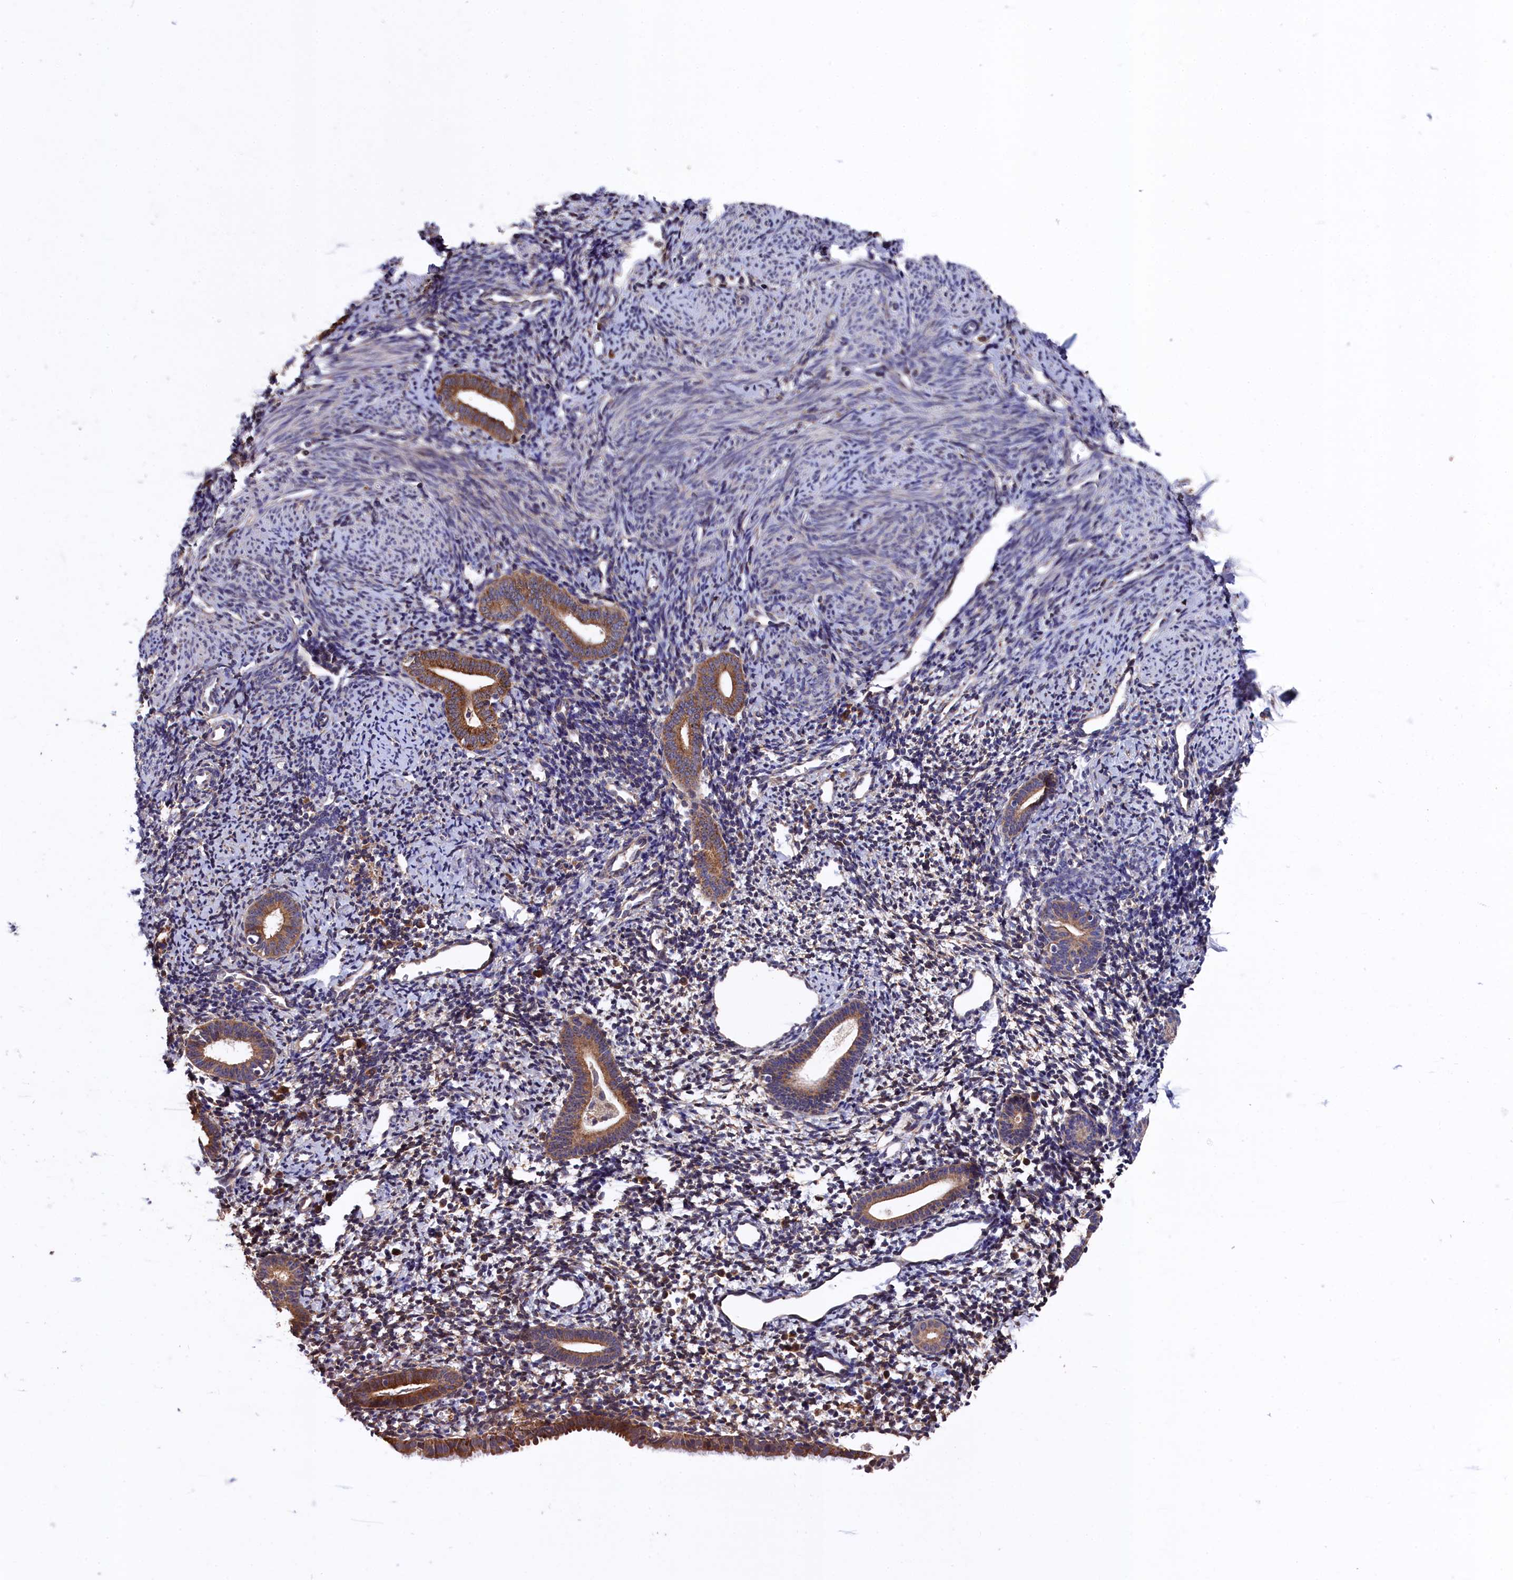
{"staining": {"intensity": "moderate", "quantity": "25%-75%", "location": "cytoplasmic/membranous"}, "tissue": "endometrium", "cell_type": "Cells in endometrial stroma", "image_type": "normal", "snomed": [{"axis": "morphology", "description": "Normal tissue, NOS"}, {"axis": "topography", "description": "Endometrium"}], "caption": "High-magnification brightfield microscopy of benign endometrium stained with DAB (3,3'-diaminobenzidine) (brown) and counterstained with hematoxylin (blue). cells in endometrial stroma exhibit moderate cytoplasmic/membranous staining is identified in approximately25%-75% of cells. The staining was performed using DAB, with brown indicating positive protein expression. Nuclei are stained blue with hematoxylin.", "gene": "SLC12A4", "patient": {"sex": "female", "age": 56}}